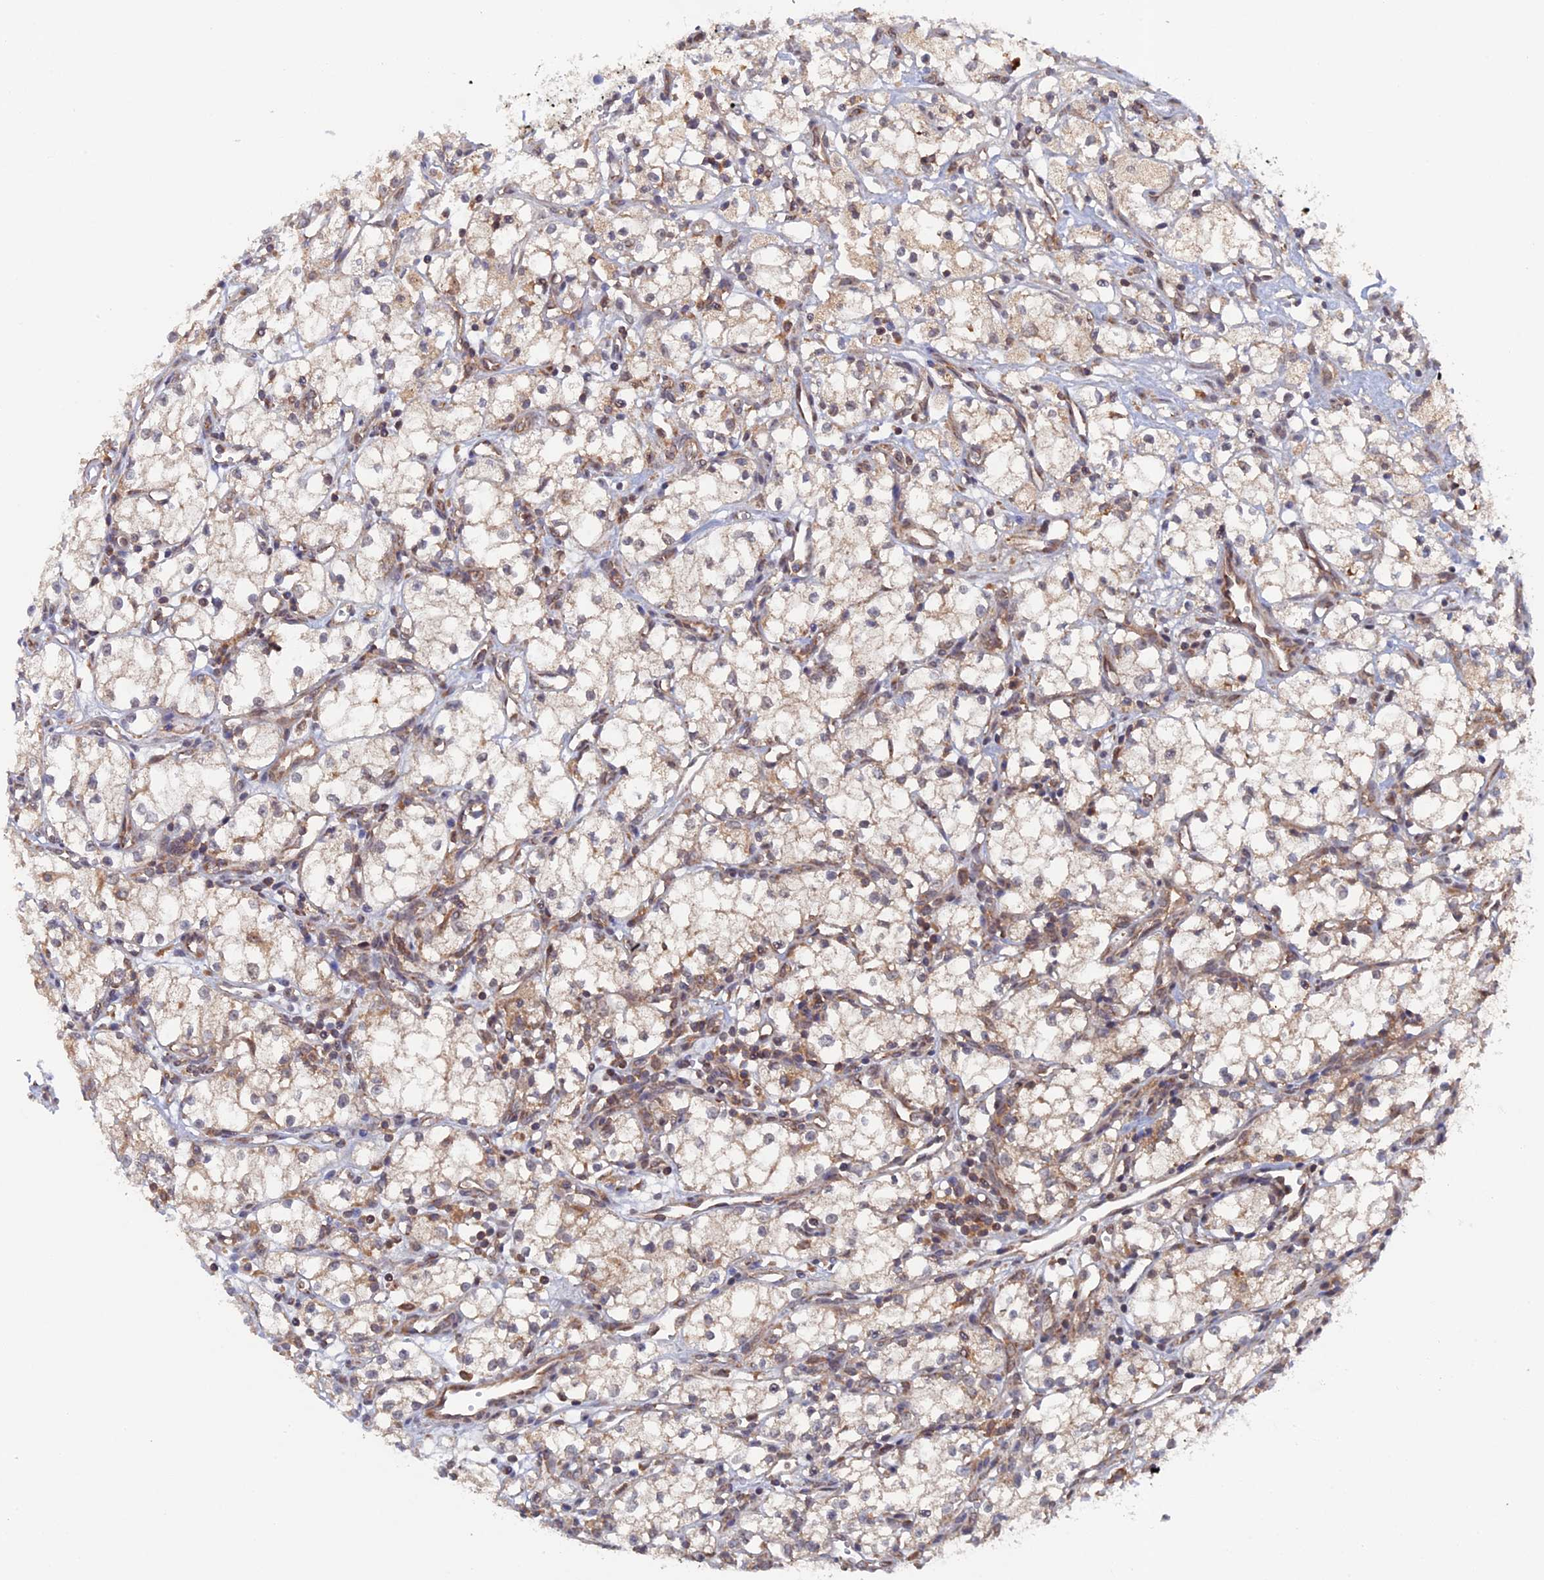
{"staining": {"intensity": "negative", "quantity": "none", "location": "none"}, "tissue": "renal cancer", "cell_type": "Tumor cells", "image_type": "cancer", "snomed": [{"axis": "morphology", "description": "Adenocarcinoma, NOS"}, {"axis": "topography", "description": "Kidney"}], "caption": "High magnification brightfield microscopy of adenocarcinoma (renal) stained with DAB (brown) and counterstained with hematoxylin (blue): tumor cells show no significant positivity. (Brightfield microscopy of DAB IHC at high magnification).", "gene": "RAB15", "patient": {"sex": "male", "age": 59}}